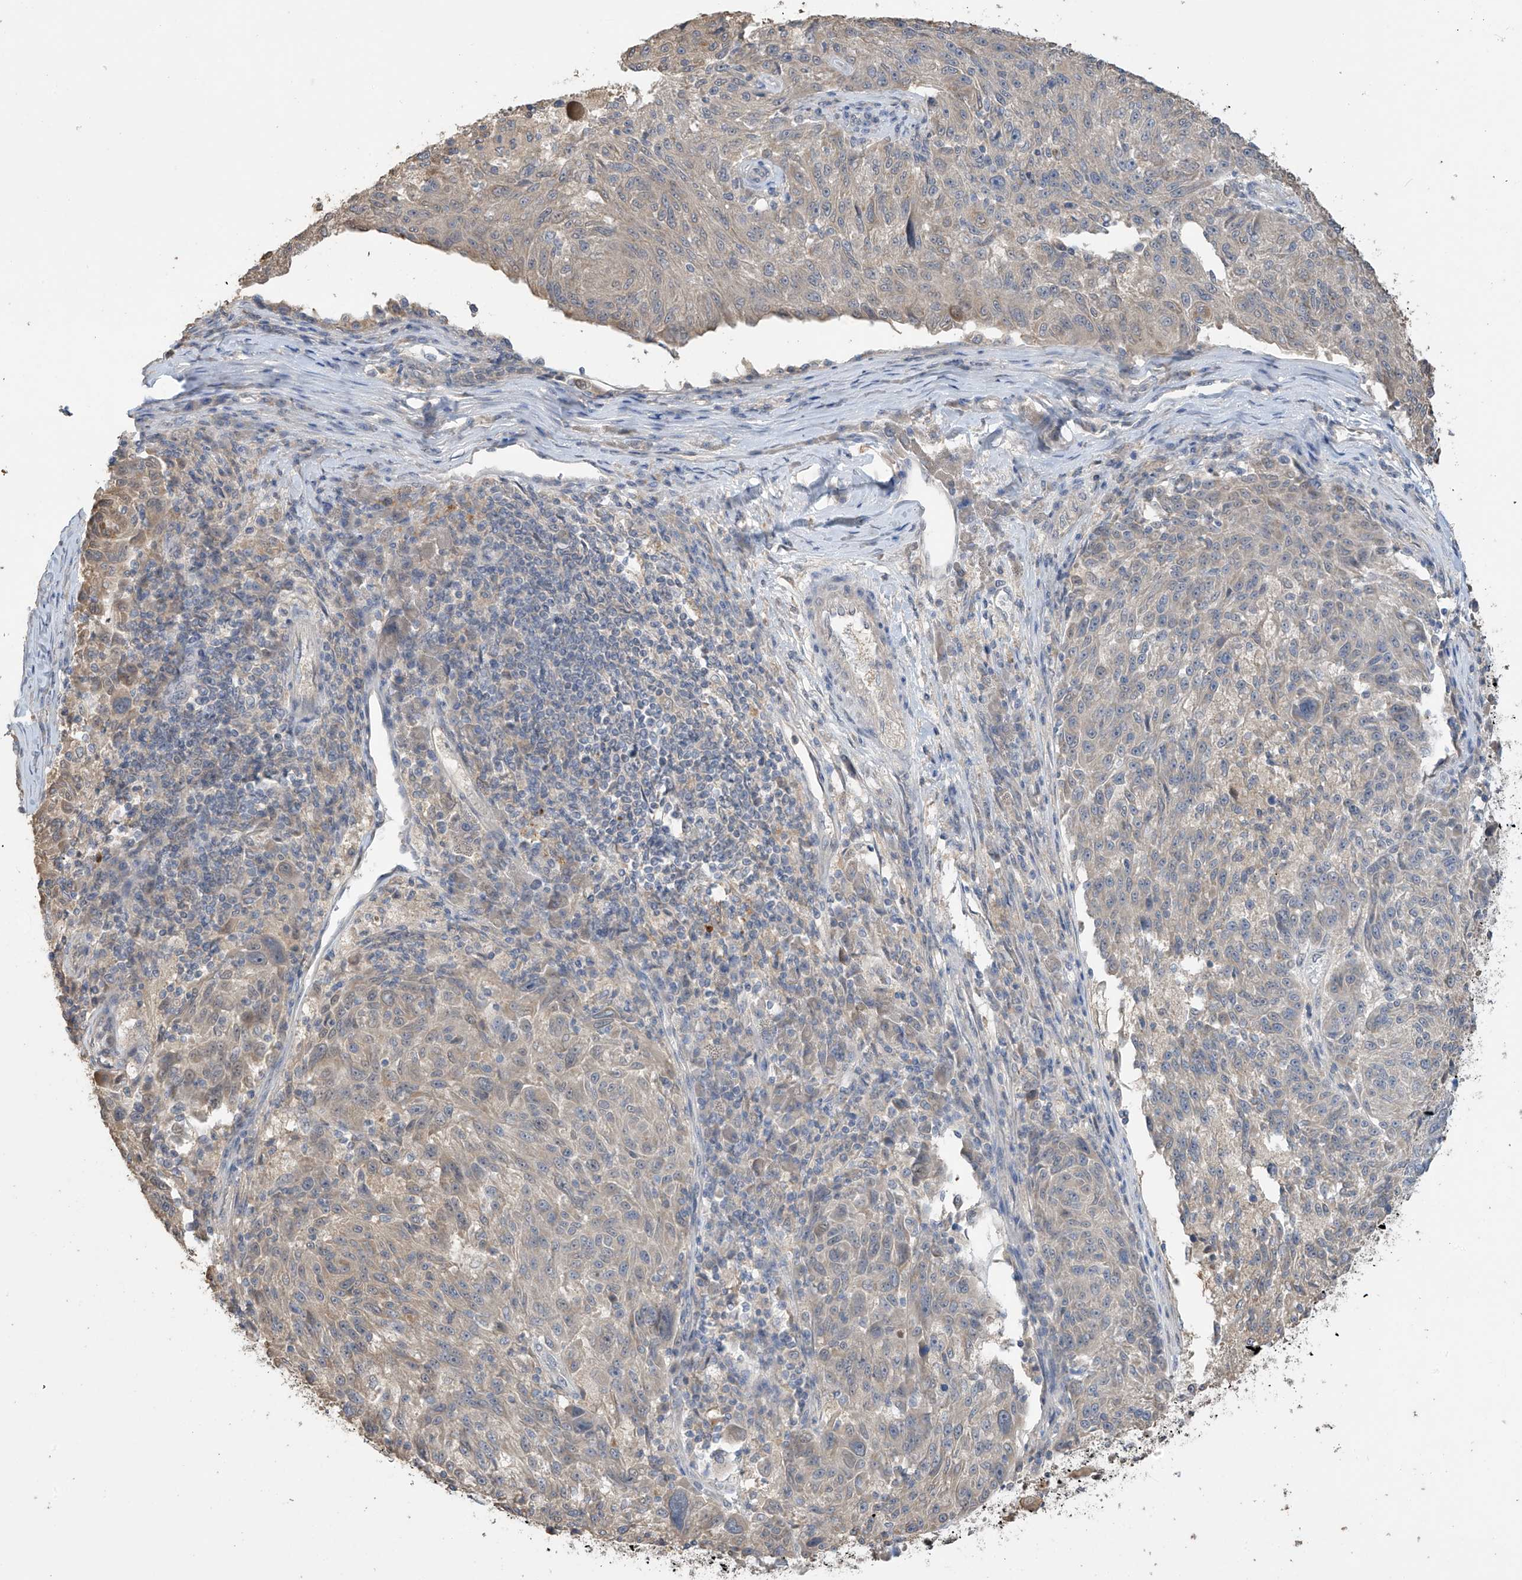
{"staining": {"intensity": "weak", "quantity": "<25%", "location": "cytoplasmic/membranous"}, "tissue": "melanoma", "cell_type": "Tumor cells", "image_type": "cancer", "snomed": [{"axis": "morphology", "description": "Malignant melanoma, NOS"}, {"axis": "topography", "description": "Skin"}], "caption": "An image of melanoma stained for a protein reveals no brown staining in tumor cells.", "gene": "SLFN14", "patient": {"sex": "male", "age": 53}}